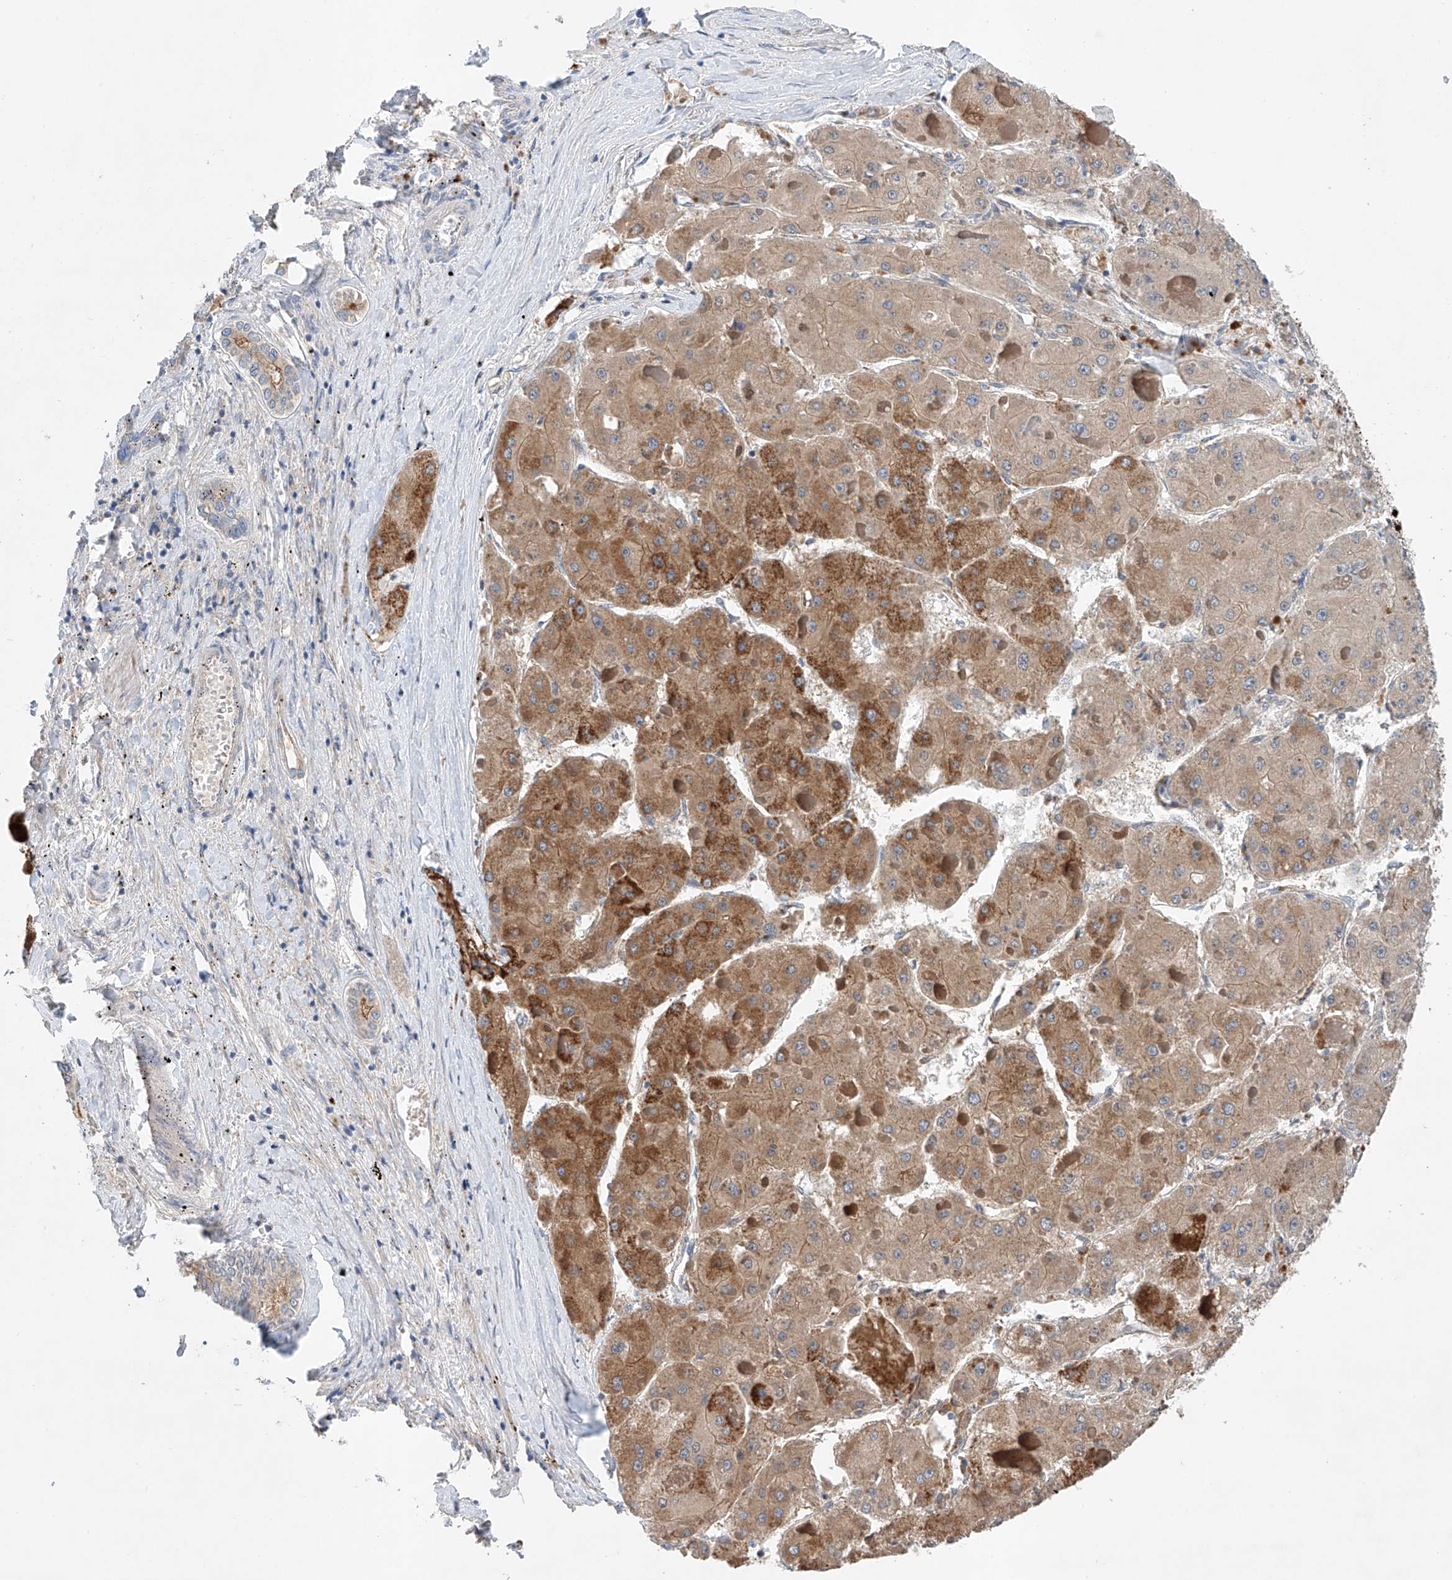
{"staining": {"intensity": "moderate", "quantity": ">75%", "location": "cytoplasmic/membranous"}, "tissue": "liver cancer", "cell_type": "Tumor cells", "image_type": "cancer", "snomed": [{"axis": "morphology", "description": "Carcinoma, Hepatocellular, NOS"}, {"axis": "topography", "description": "Liver"}], "caption": "Human liver cancer stained for a protein (brown) exhibits moderate cytoplasmic/membranous positive positivity in approximately >75% of tumor cells.", "gene": "GPC4", "patient": {"sex": "female", "age": 73}}